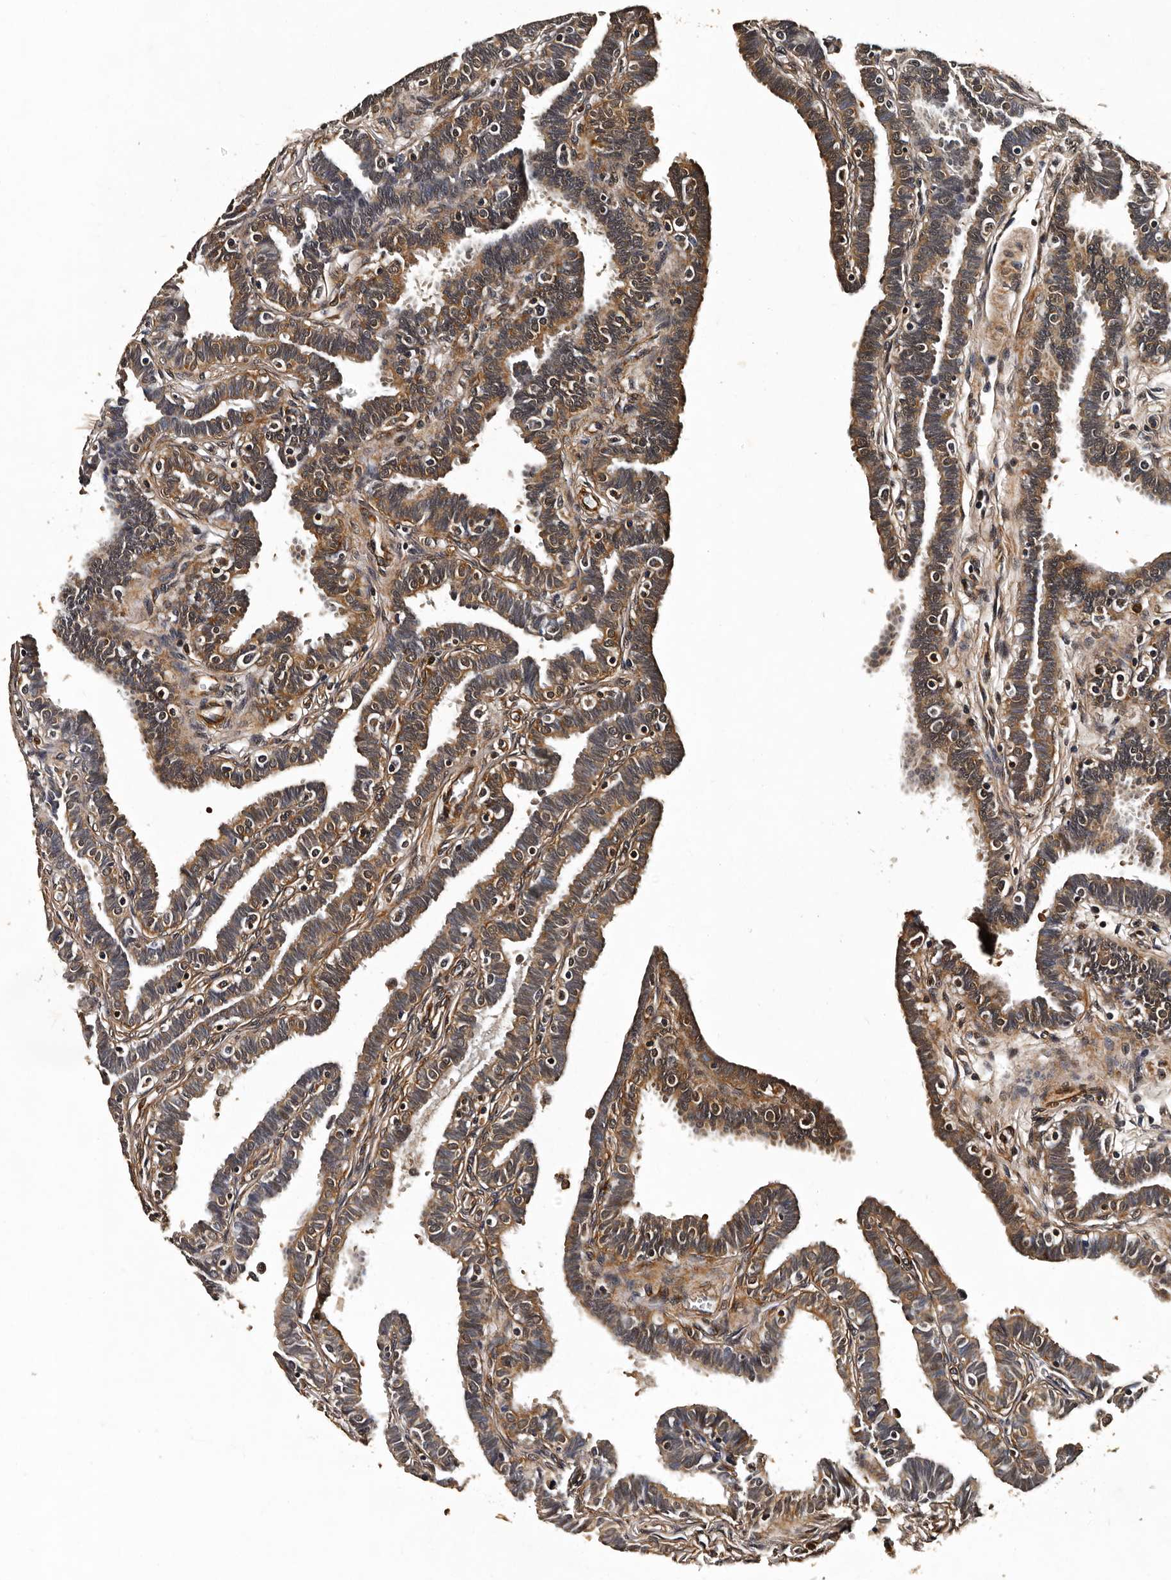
{"staining": {"intensity": "moderate", "quantity": ">75%", "location": "cytoplasmic/membranous,nuclear"}, "tissue": "fallopian tube", "cell_type": "Glandular cells", "image_type": "normal", "snomed": [{"axis": "morphology", "description": "Normal tissue, NOS"}, {"axis": "topography", "description": "Fallopian tube"}, {"axis": "topography", "description": "Ovary"}], "caption": "Immunohistochemistry histopathology image of unremarkable fallopian tube stained for a protein (brown), which shows medium levels of moderate cytoplasmic/membranous,nuclear positivity in about >75% of glandular cells.", "gene": "CPNE3", "patient": {"sex": "female", "age": 23}}